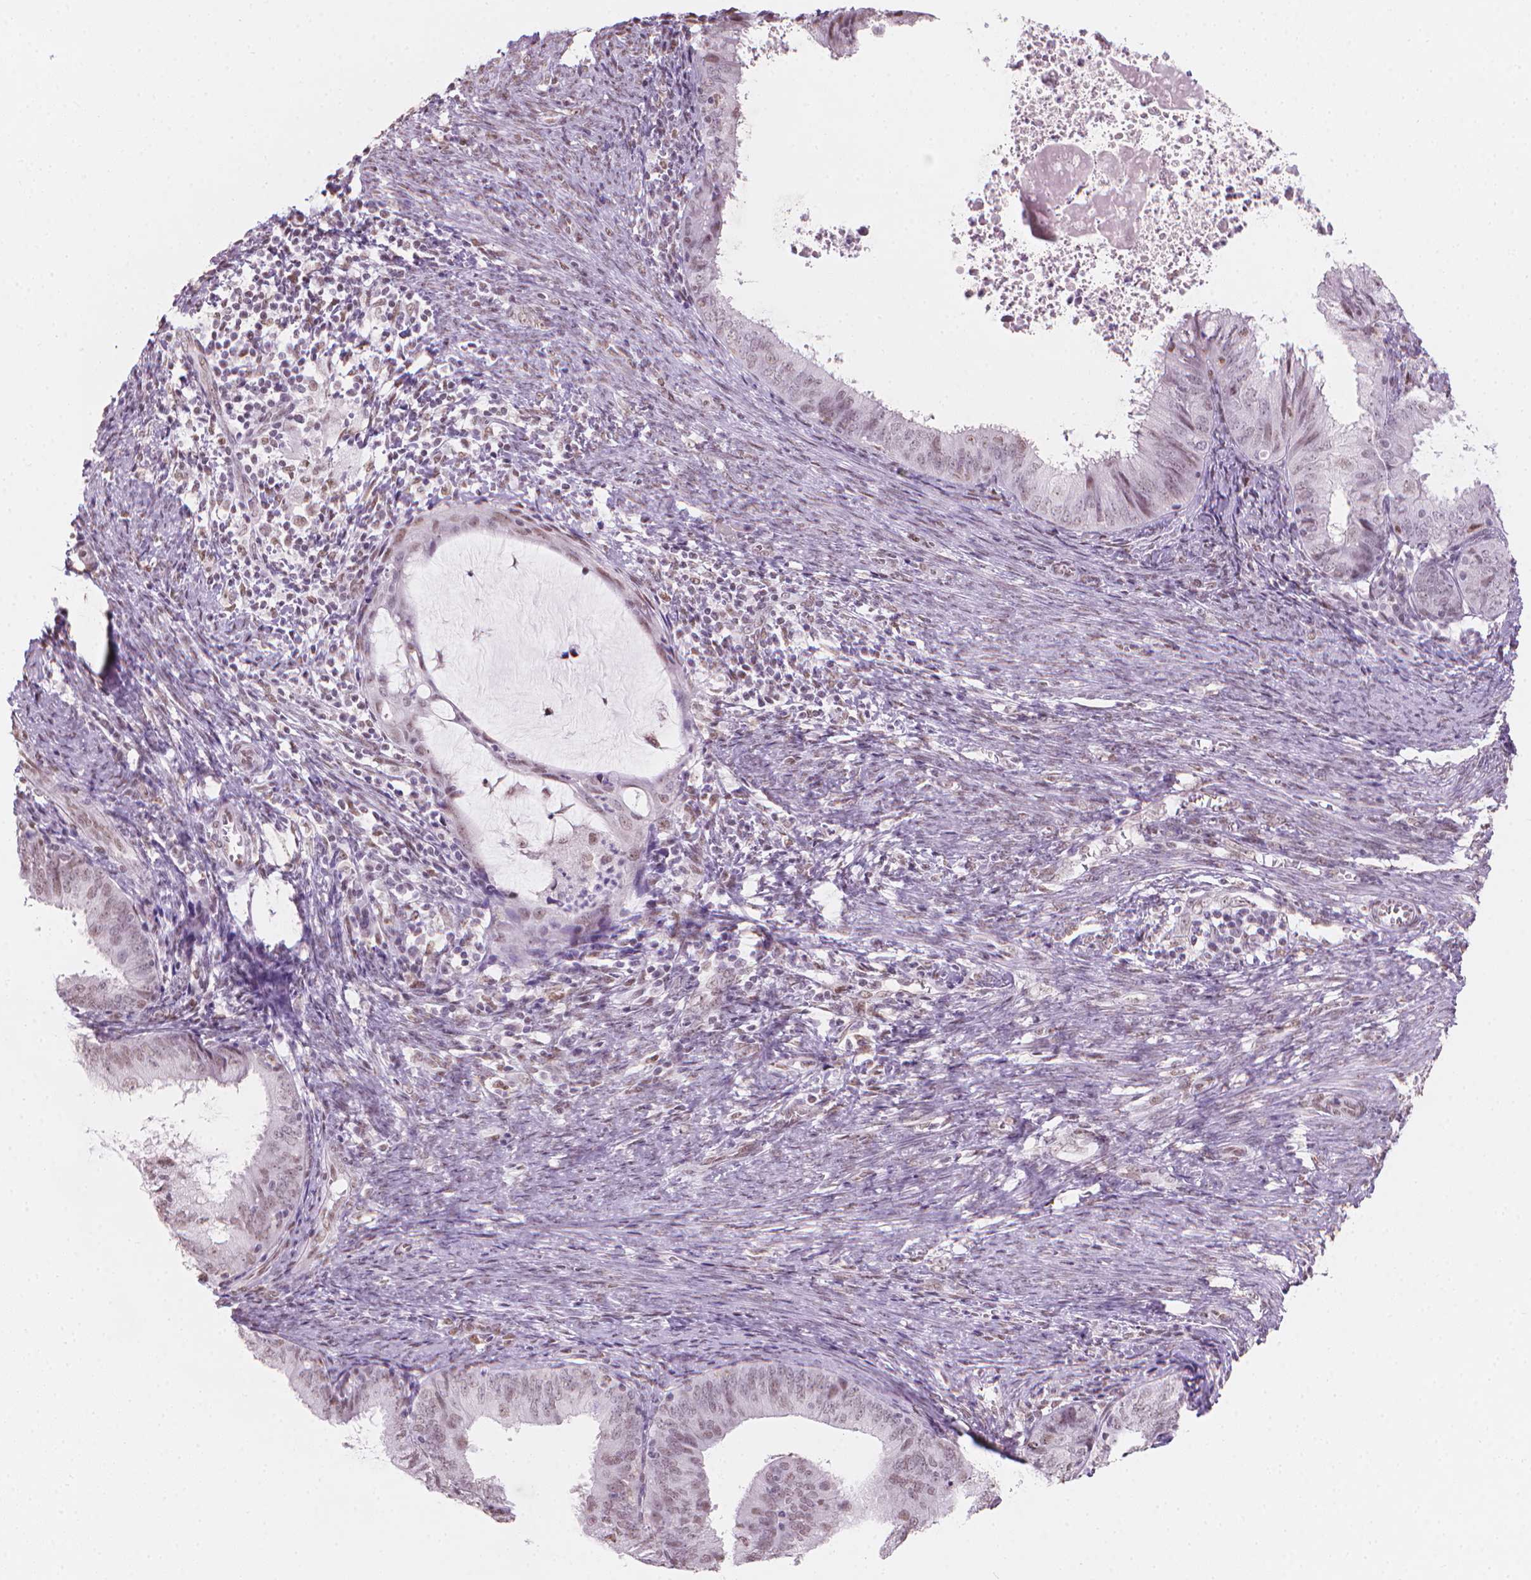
{"staining": {"intensity": "weak", "quantity": "<25%", "location": "nuclear"}, "tissue": "endometrial cancer", "cell_type": "Tumor cells", "image_type": "cancer", "snomed": [{"axis": "morphology", "description": "Adenocarcinoma, NOS"}, {"axis": "topography", "description": "Endometrium"}], "caption": "Immunohistochemistry (IHC) image of neoplastic tissue: endometrial cancer (adenocarcinoma) stained with DAB shows no significant protein positivity in tumor cells. Brightfield microscopy of IHC stained with DAB (brown) and hematoxylin (blue), captured at high magnification.", "gene": "PIAS2", "patient": {"sex": "female", "age": 57}}